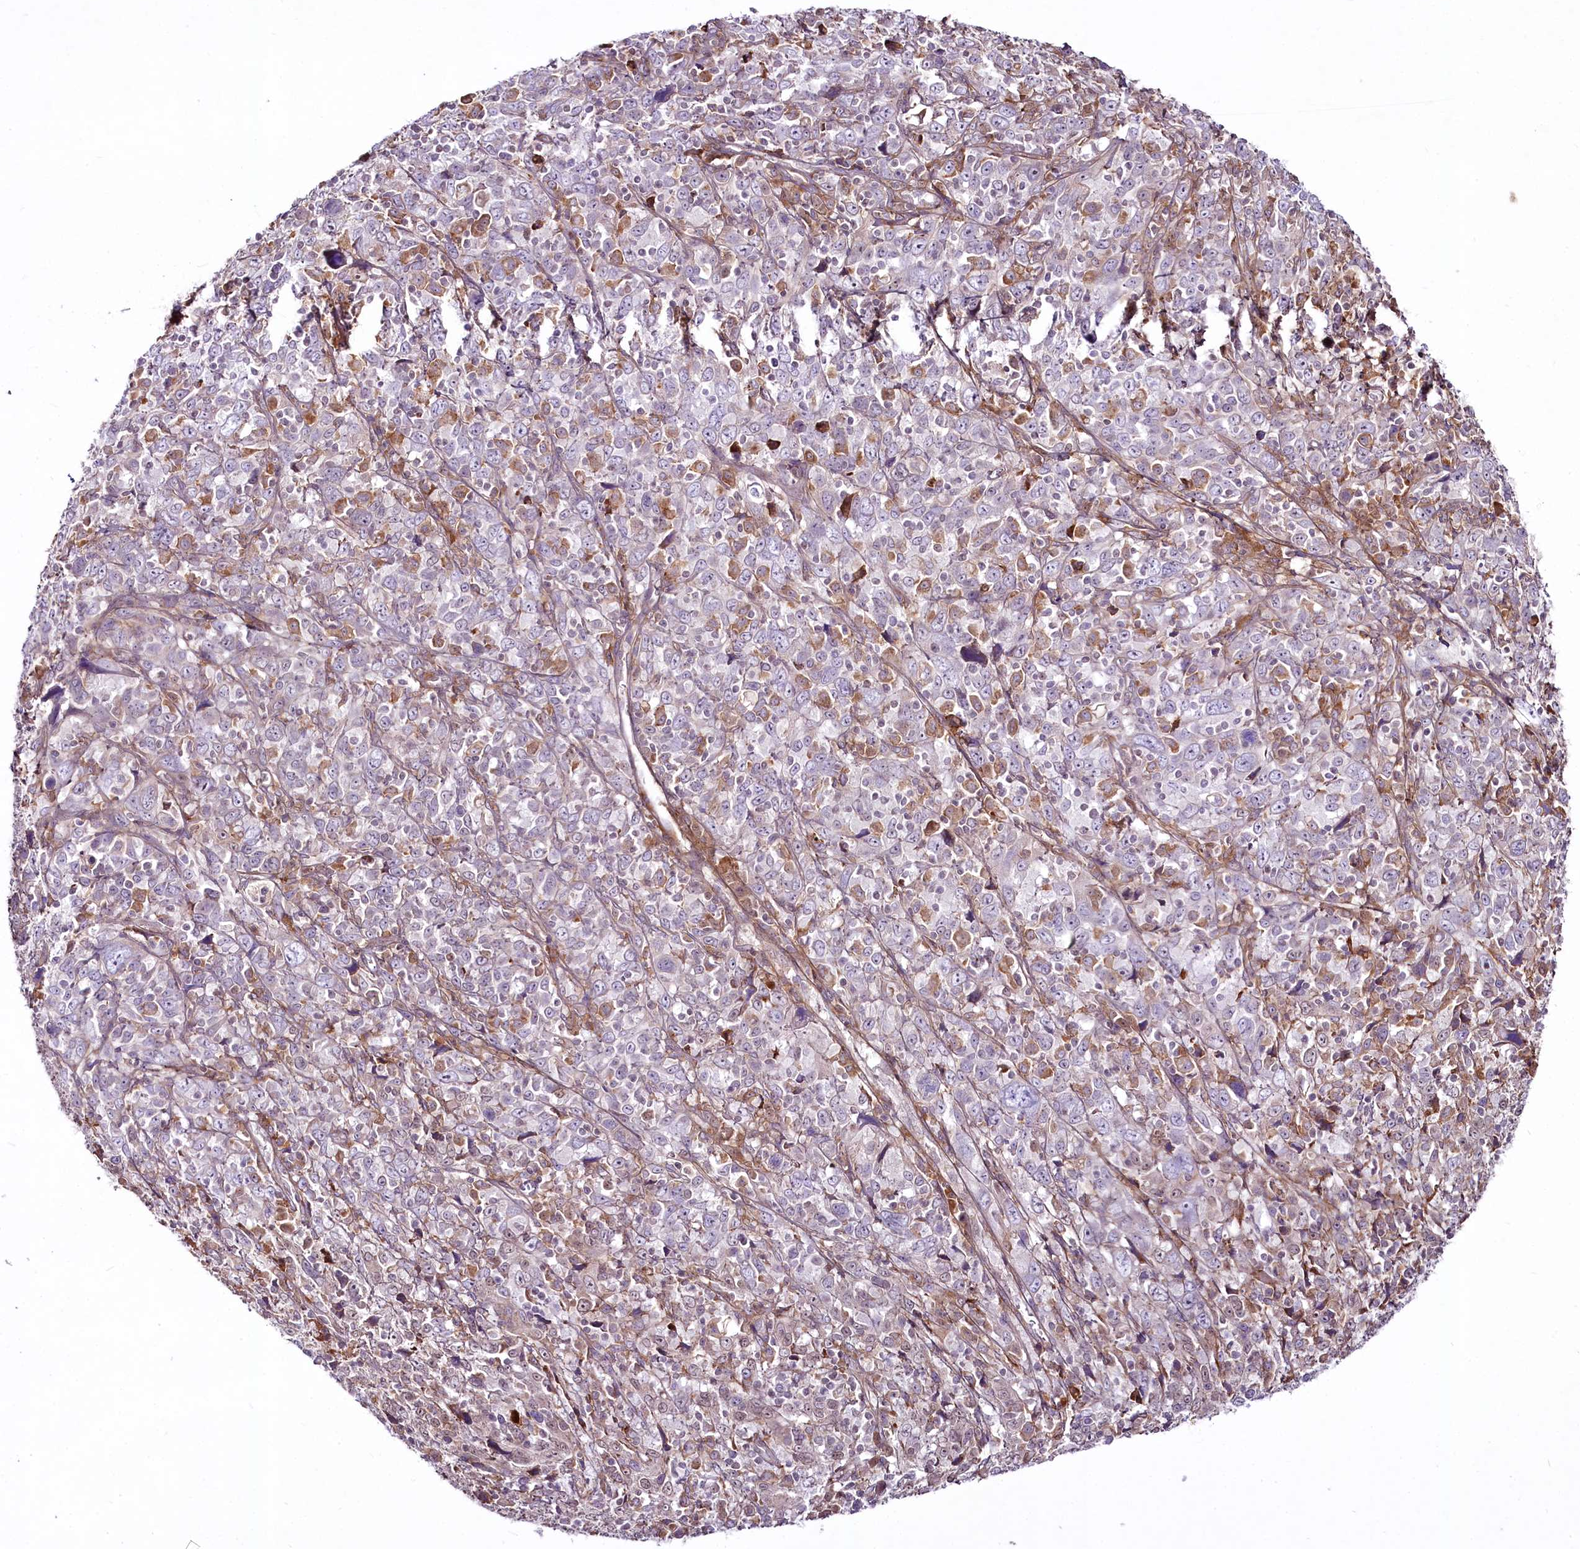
{"staining": {"intensity": "negative", "quantity": "none", "location": "none"}, "tissue": "cervical cancer", "cell_type": "Tumor cells", "image_type": "cancer", "snomed": [{"axis": "morphology", "description": "Squamous cell carcinoma, NOS"}, {"axis": "topography", "description": "Cervix"}], "caption": "Tumor cells are negative for protein expression in human cervical squamous cell carcinoma. (Immunohistochemistry (ihc), brightfield microscopy, high magnification).", "gene": "RSBN1", "patient": {"sex": "female", "age": 46}}